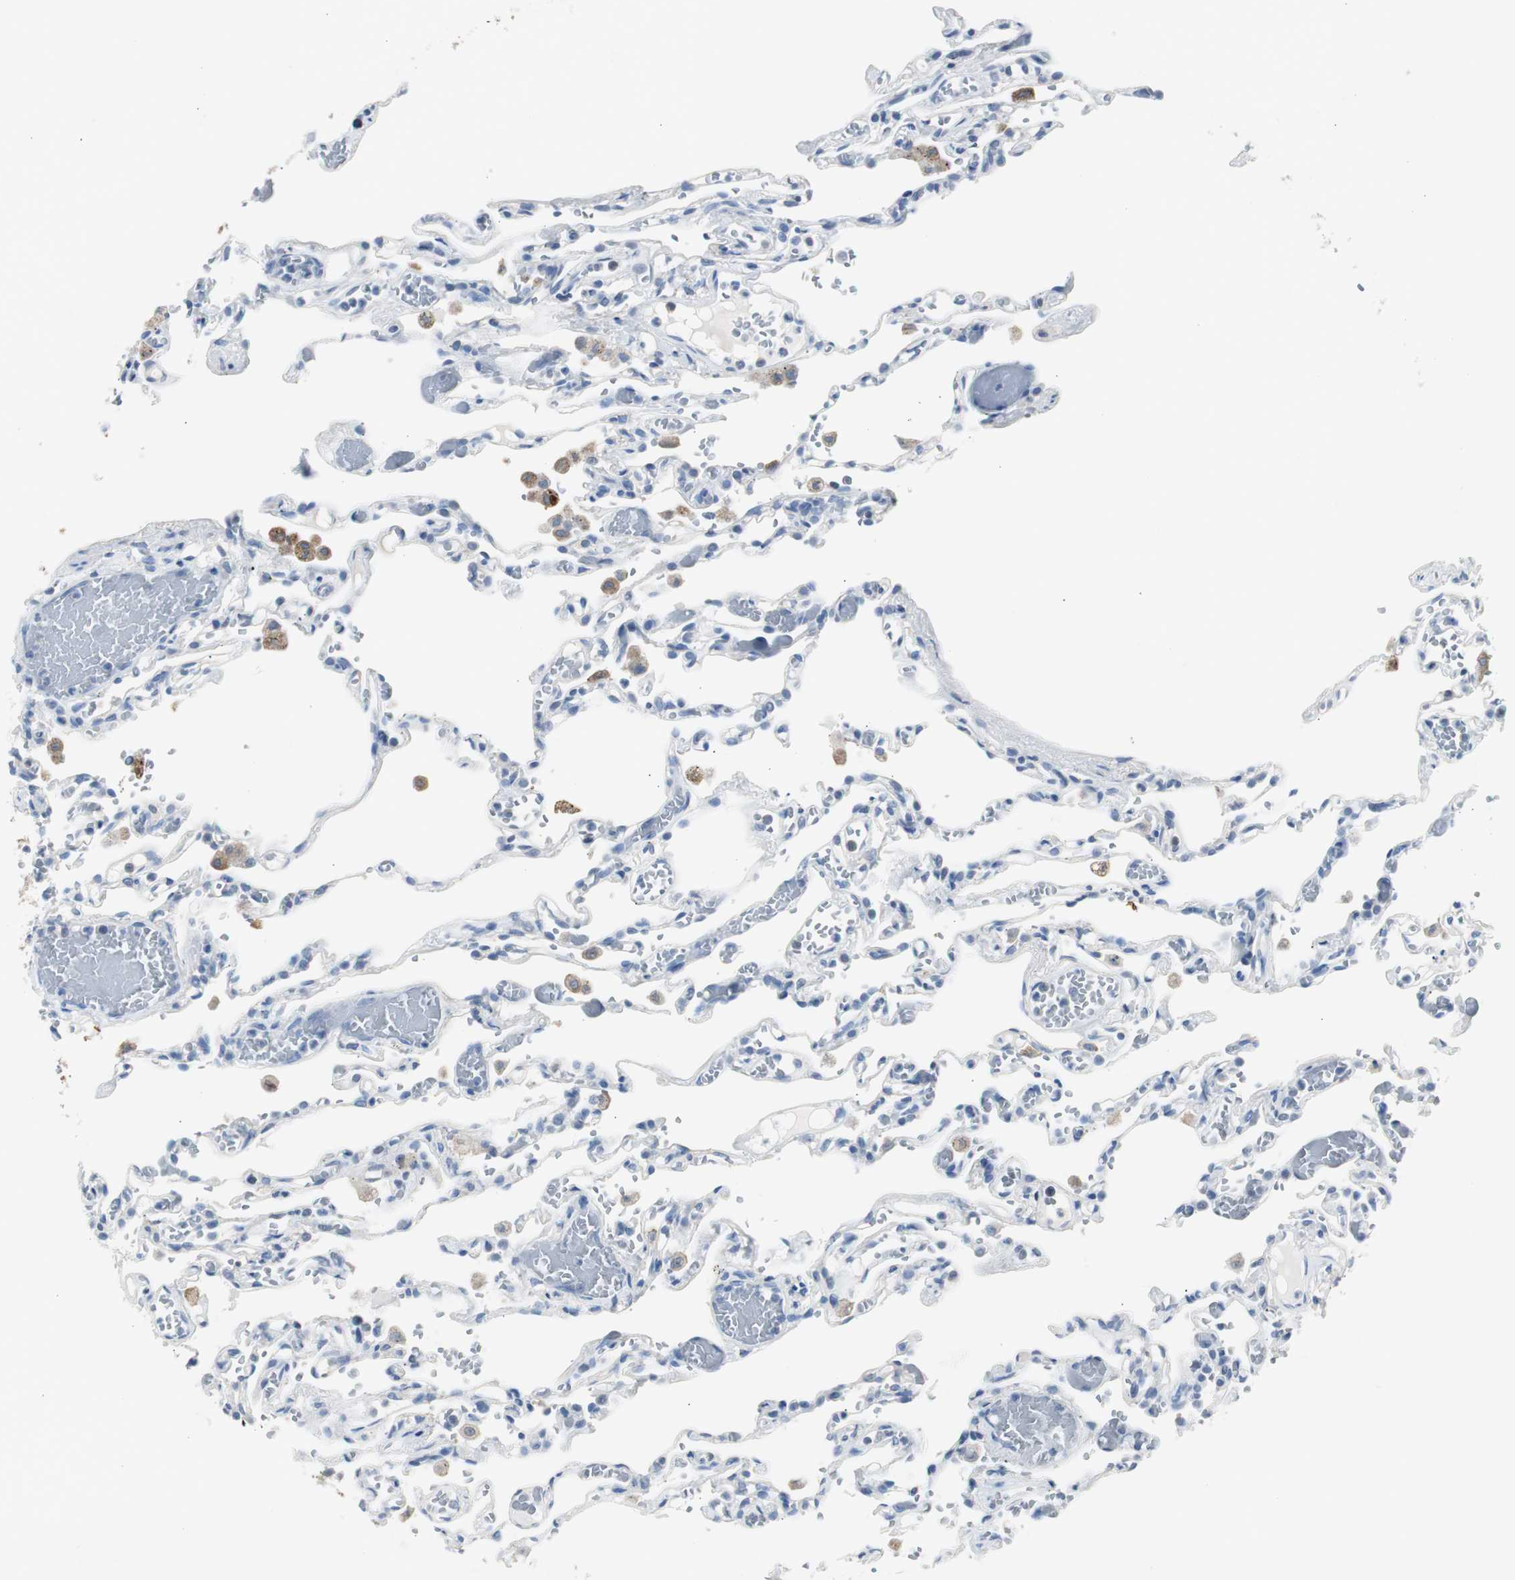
{"staining": {"intensity": "negative", "quantity": "none", "location": "none"}, "tissue": "lung", "cell_type": "Alveolar cells", "image_type": "normal", "snomed": [{"axis": "morphology", "description": "Normal tissue, NOS"}, {"axis": "topography", "description": "Lung"}], "caption": "This is an immunohistochemistry histopathology image of benign lung. There is no positivity in alveolar cells.", "gene": "S100A7A", "patient": {"sex": "male", "age": 21}}